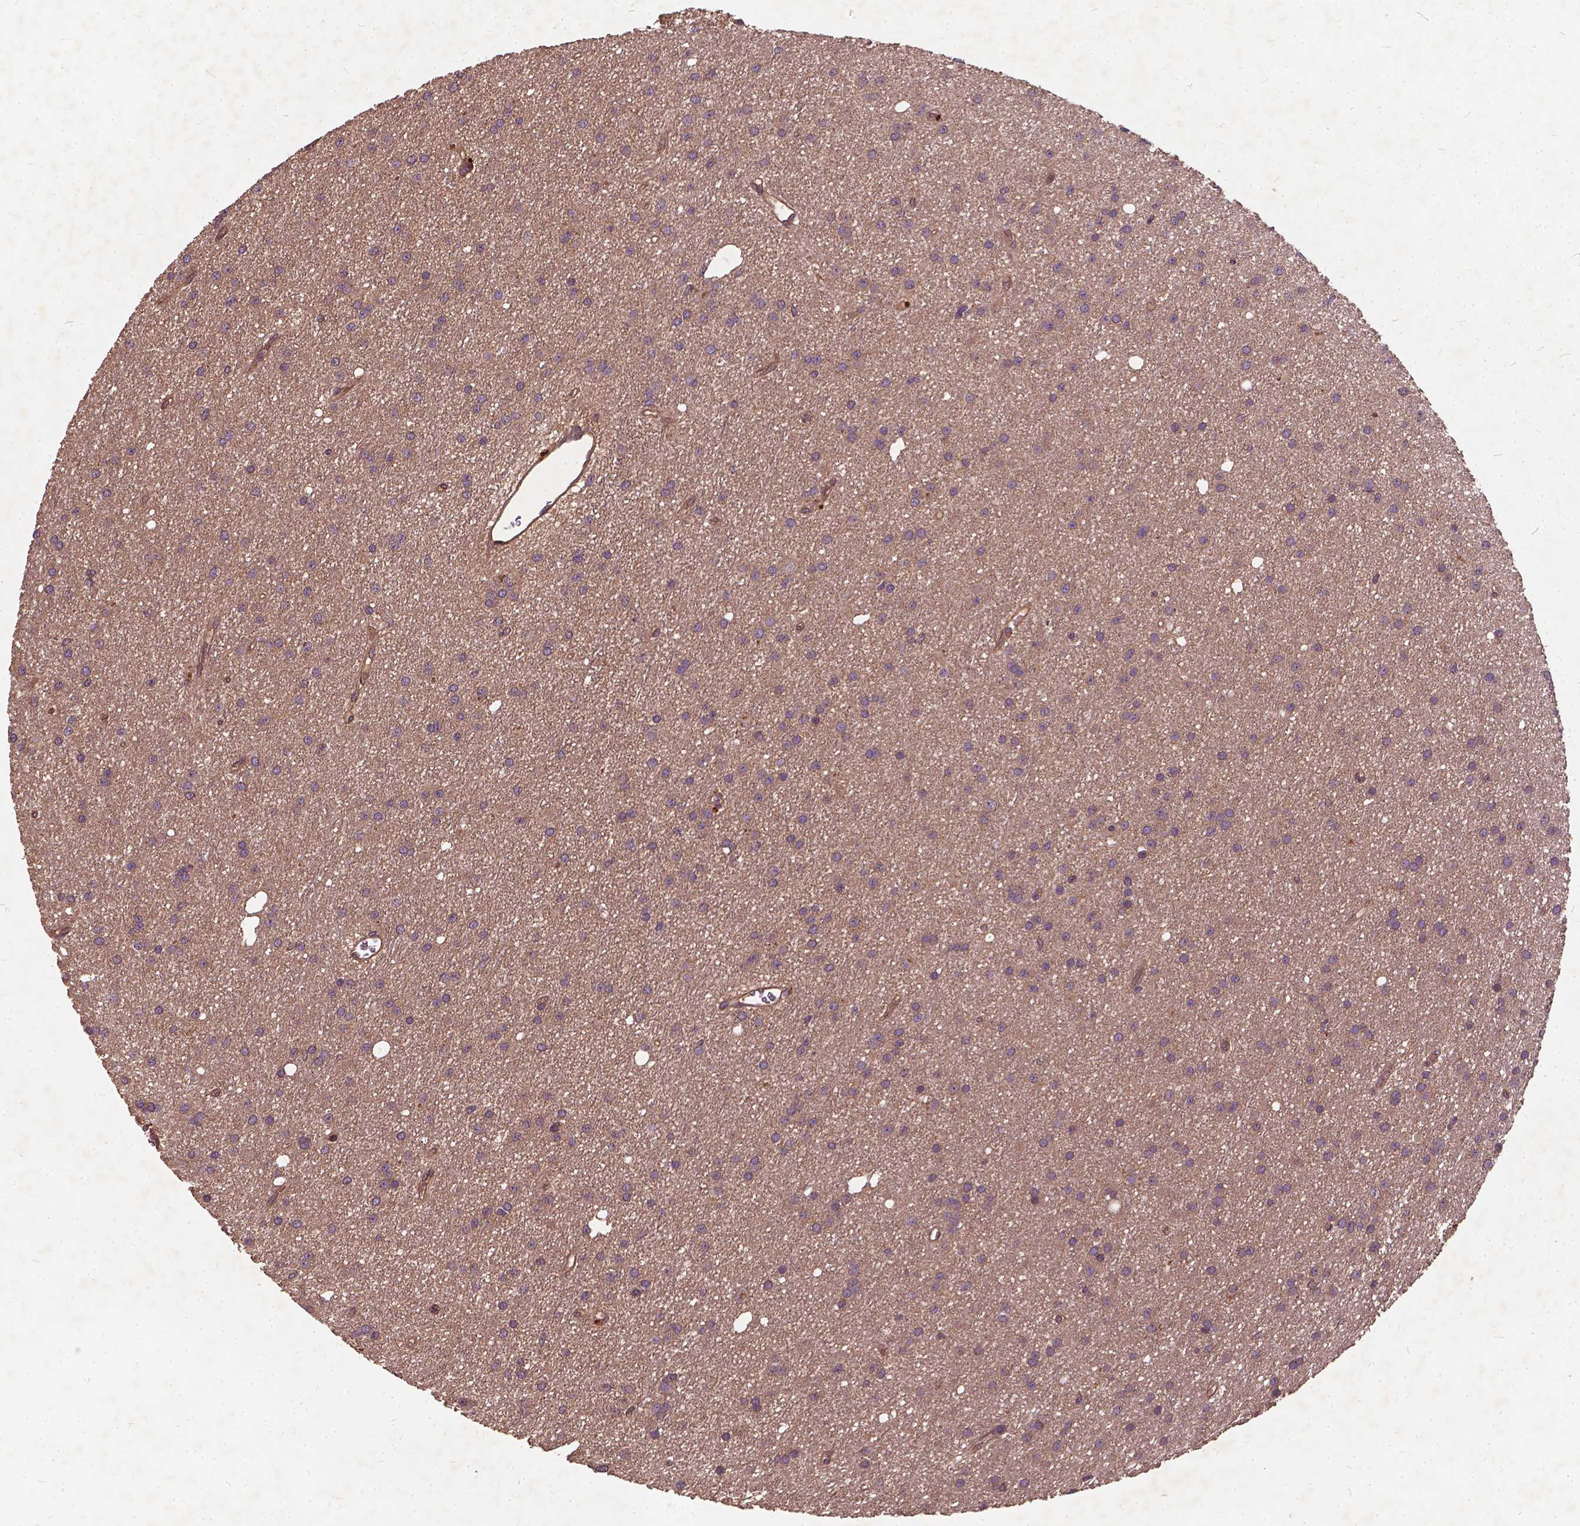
{"staining": {"intensity": "weak", "quantity": "25%-75%", "location": "cytoplasmic/membranous"}, "tissue": "glioma", "cell_type": "Tumor cells", "image_type": "cancer", "snomed": [{"axis": "morphology", "description": "Glioma, malignant, Low grade"}, {"axis": "topography", "description": "Brain"}], "caption": "DAB immunohistochemical staining of human malignant low-grade glioma demonstrates weak cytoplasmic/membranous protein staining in about 25%-75% of tumor cells.", "gene": "UBXN2A", "patient": {"sex": "male", "age": 27}}